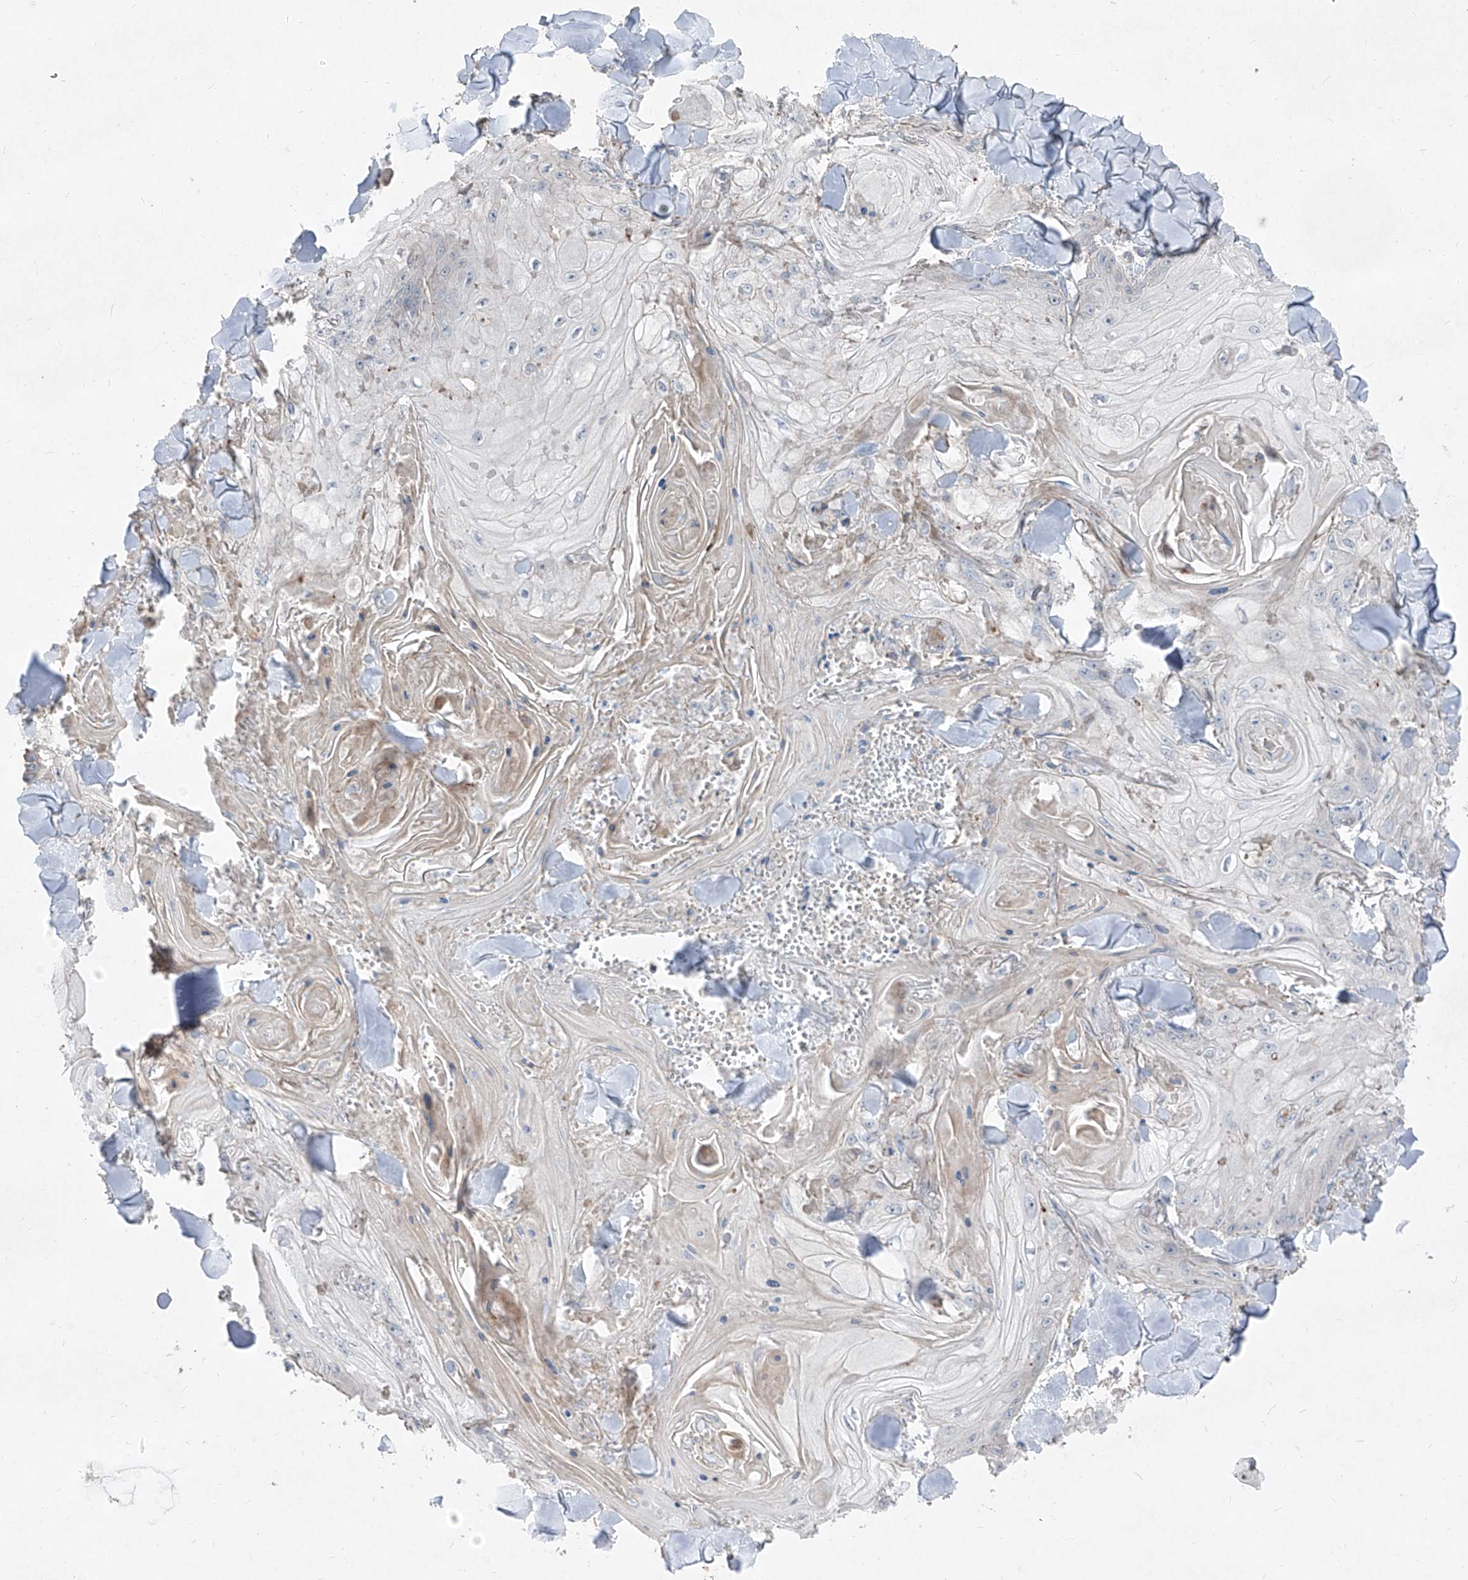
{"staining": {"intensity": "negative", "quantity": "none", "location": "none"}, "tissue": "skin cancer", "cell_type": "Tumor cells", "image_type": "cancer", "snomed": [{"axis": "morphology", "description": "Squamous cell carcinoma, NOS"}, {"axis": "topography", "description": "Skin"}], "caption": "DAB immunohistochemical staining of human skin squamous cell carcinoma displays no significant positivity in tumor cells.", "gene": "UFD1", "patient": {"sex": "male", "age": 74}}